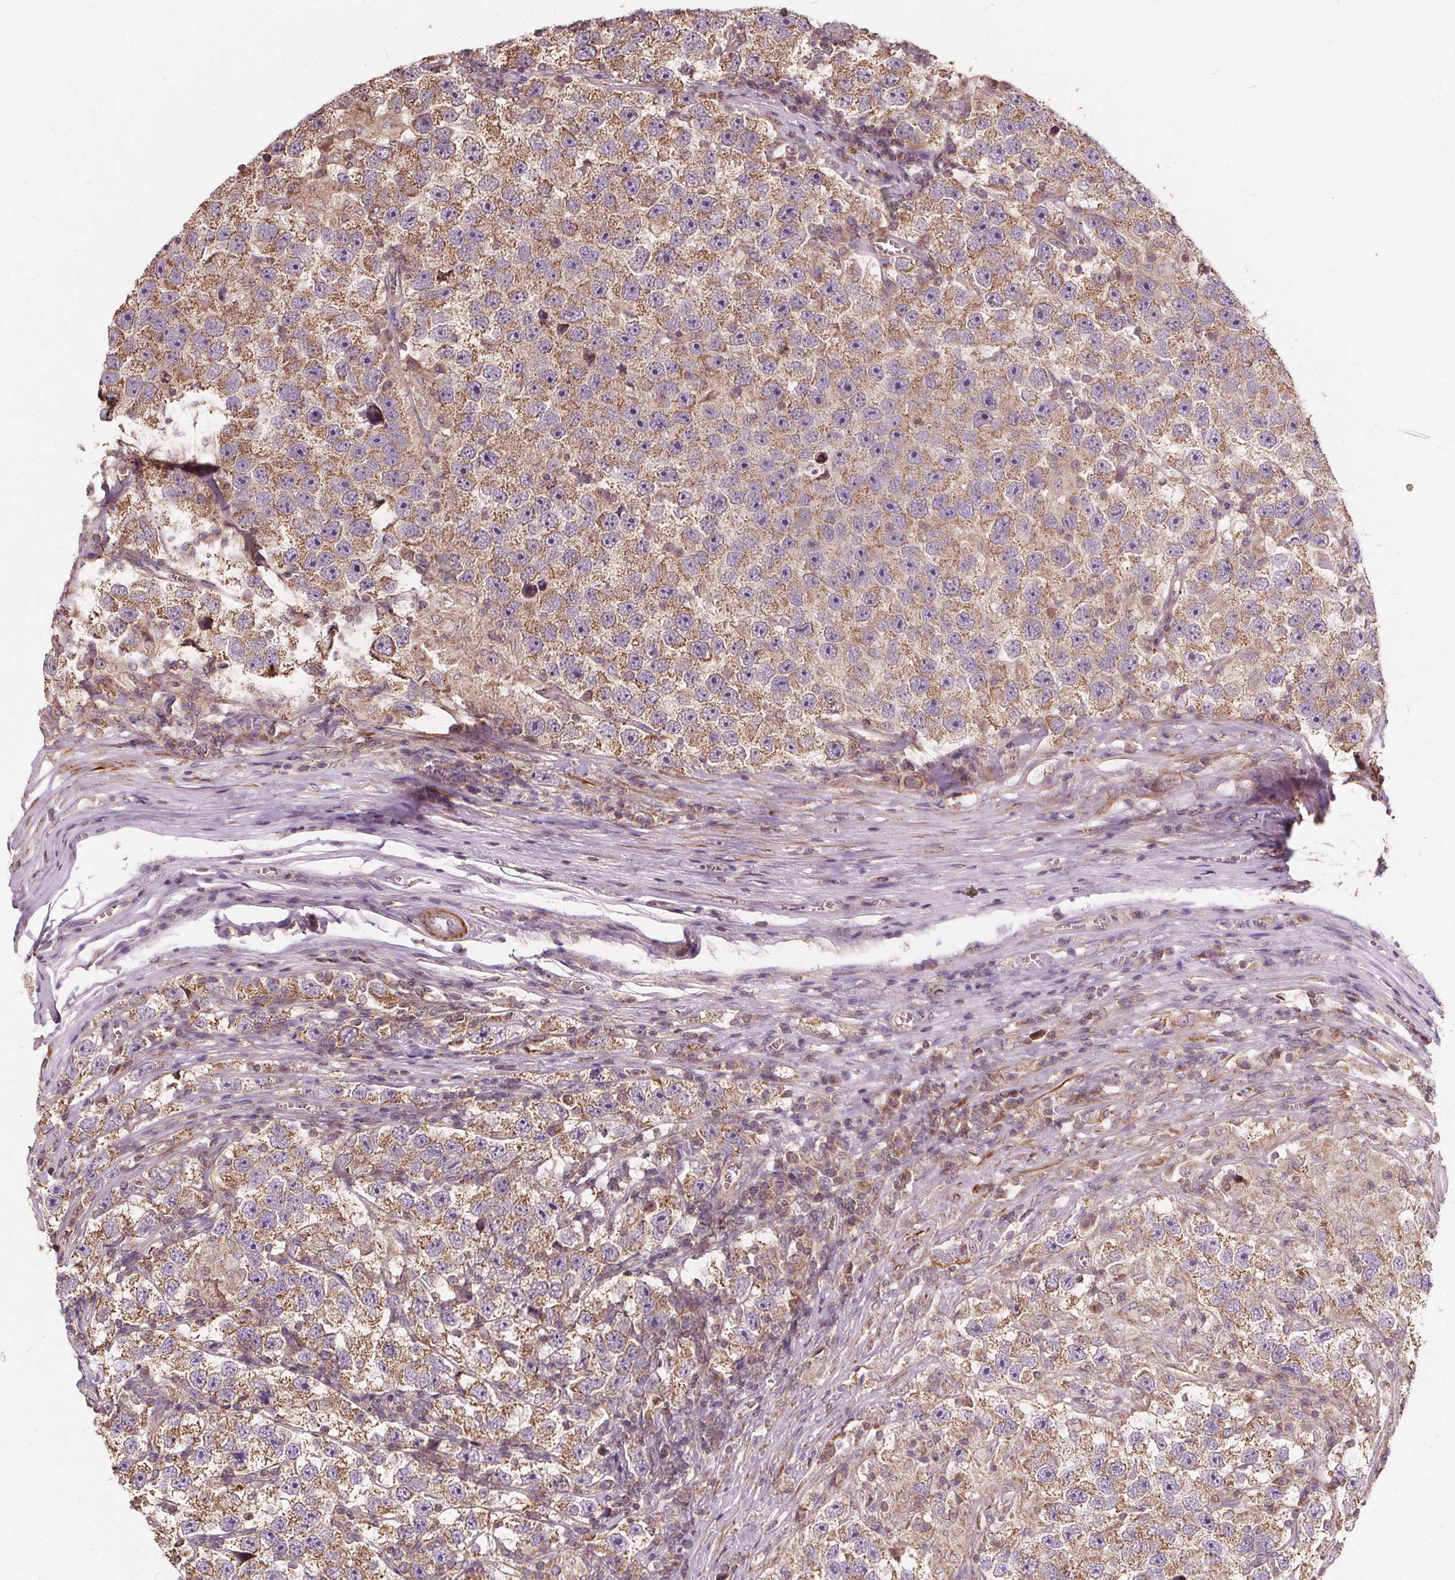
{"staining": {"intensity": "moderate", "quantity": ">75%", "location": "cytoplasmic/membranous"}, "tissue": "testis cancer", "cell_type": "Tumor cells", "image_type": "cancer", "snomed": [{"axis": "morphology", "description": "Seminoma, NOS"}, {"axis": "topography", "description": "Testis"}], "caption": "A brown stain labels moderate cytoplasmic/membranous expression of a protein in testis cancer (seminoma) tumor cells.", "gene": "ORAI2", "patient": {"sex": "male", "age": 26}}